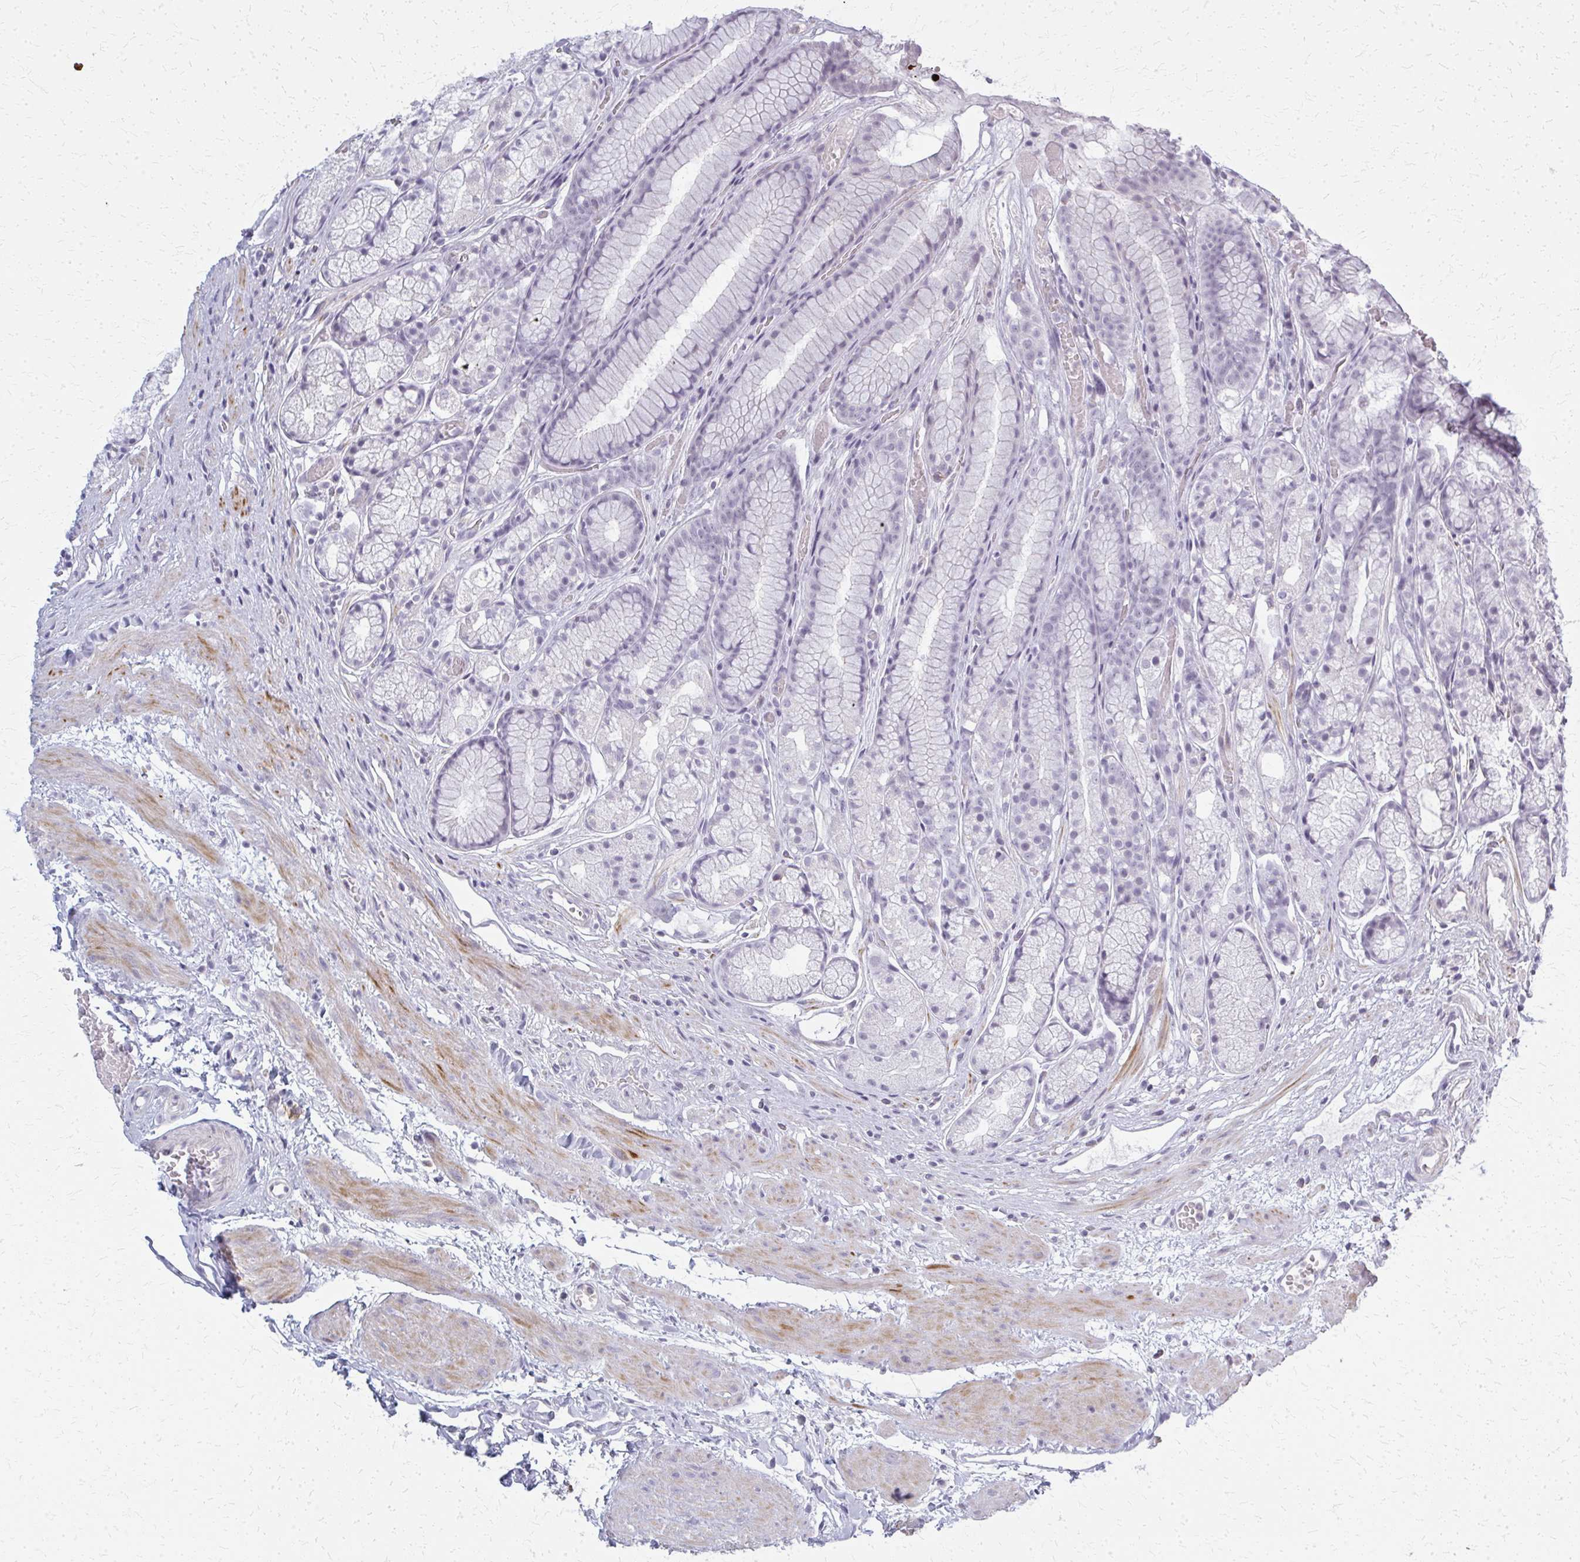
{"staining": {"intensity": "negative", "quantity": "none", "location": "none"}, "tissue": "stomach", "cell_type": "Glandular cells", "image_type": "normal", "snomed": [{"axis": "morphology", "description": "Normal tissue, NOS"}, {"axis": "topography", "description": "Smooth muscle"}, {"axis": "topography", "description": "Stomach"}], "caption": "This is an IHC image of benign stomach. There is no staining in glandular cells.", "gene": "CASQ2", "patient": {"sex": "male", "age": 70}}